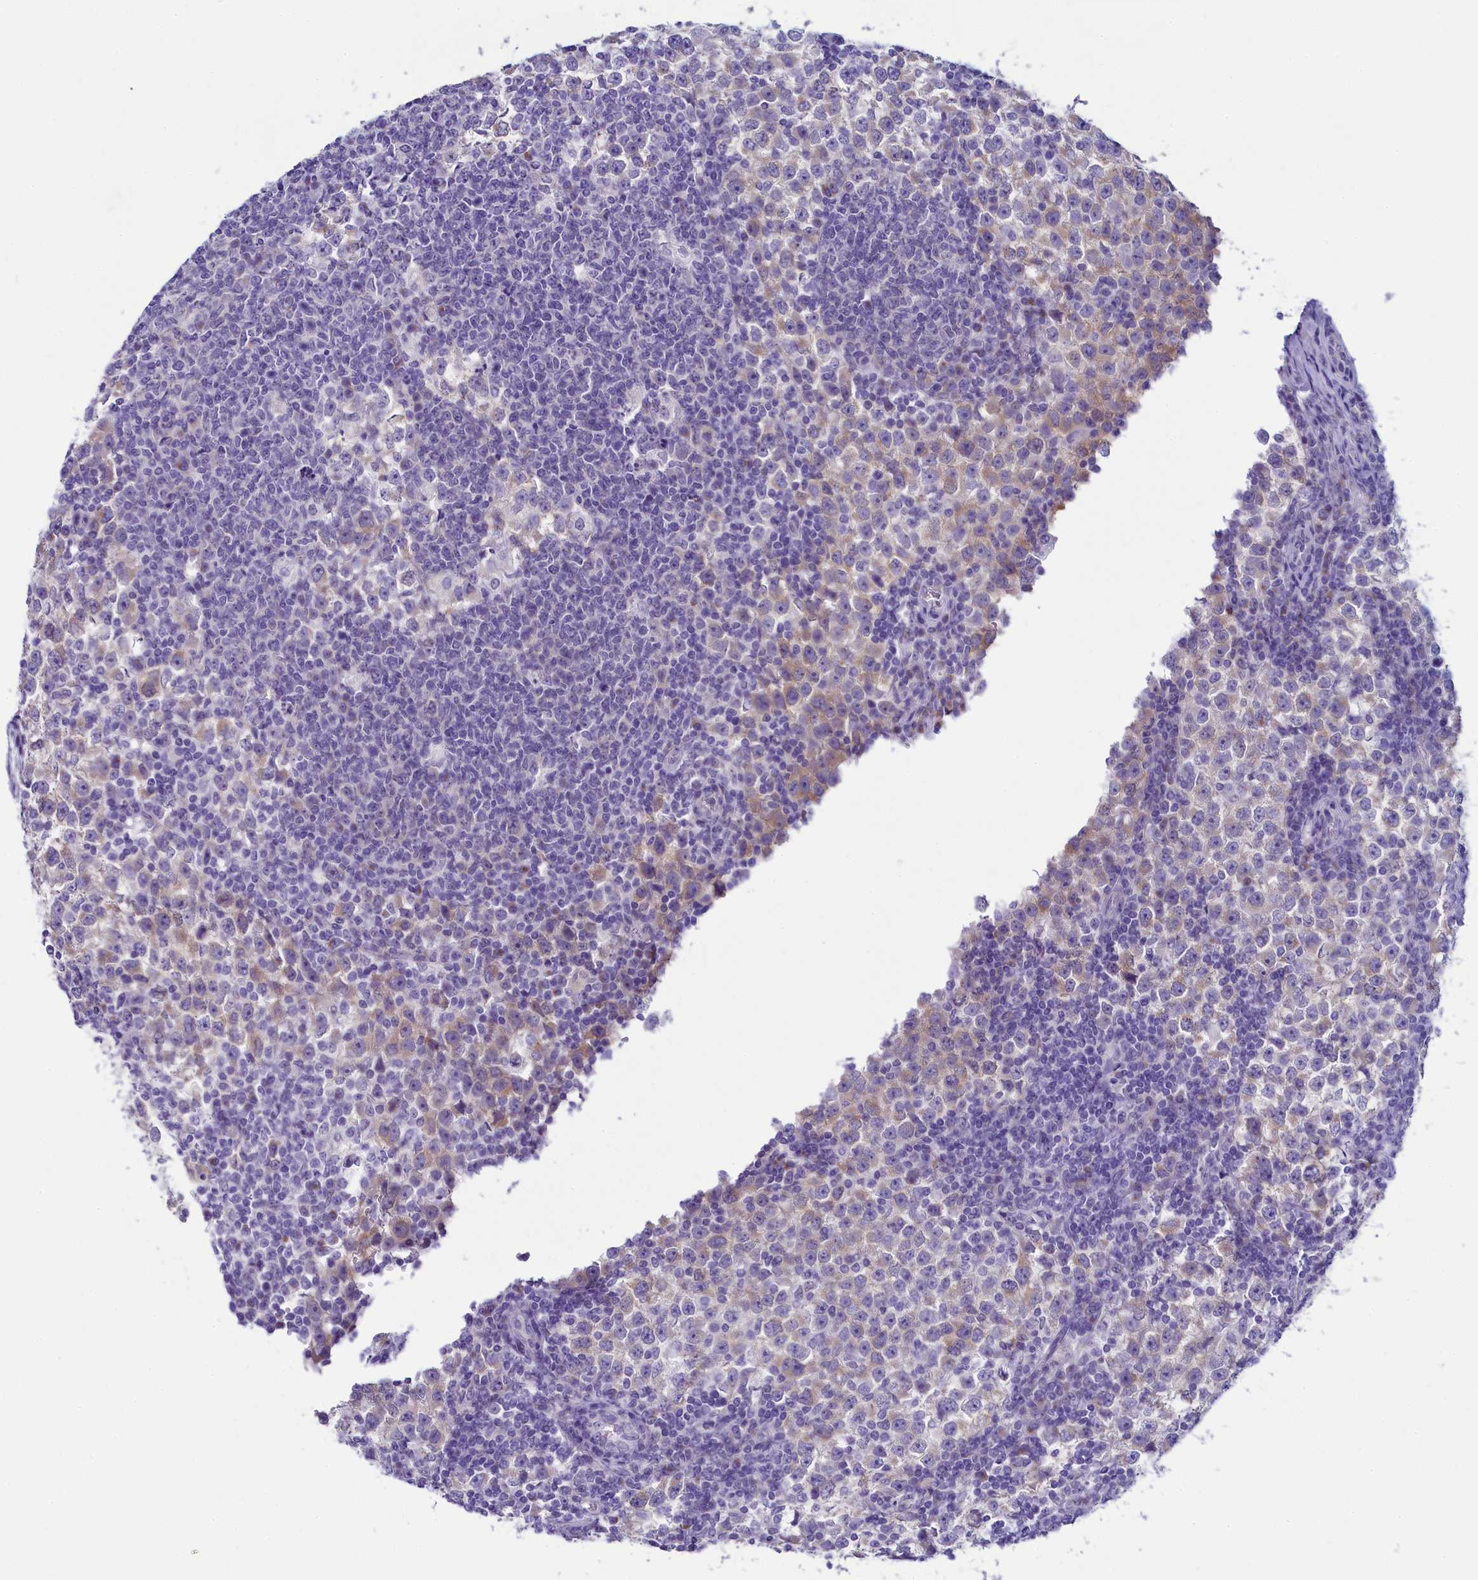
{"staining": {"intensity": "weak", "quantity": "<25%", "location": "cytoplasmic/membranous"}, "tissue": "testis cancer", "cell_type": "Tumor cells", "image_type": "cancer", "snomed": [{"axis": "morphology", "description": "Seminoma, NOS"}, {"axis": "topography", "description": "Testis"}], "caption": "Immunohistochemistry image of neoplastic tissue: human seminoma (testis) stained with DAB displays no significant protein expression in tumor cells. (DAB (3,3'-diaminobenzidine) IHC with hematoxylin counter stain).", "gene": "SKA3", "patient": {"sex": "male", "age": 65}}